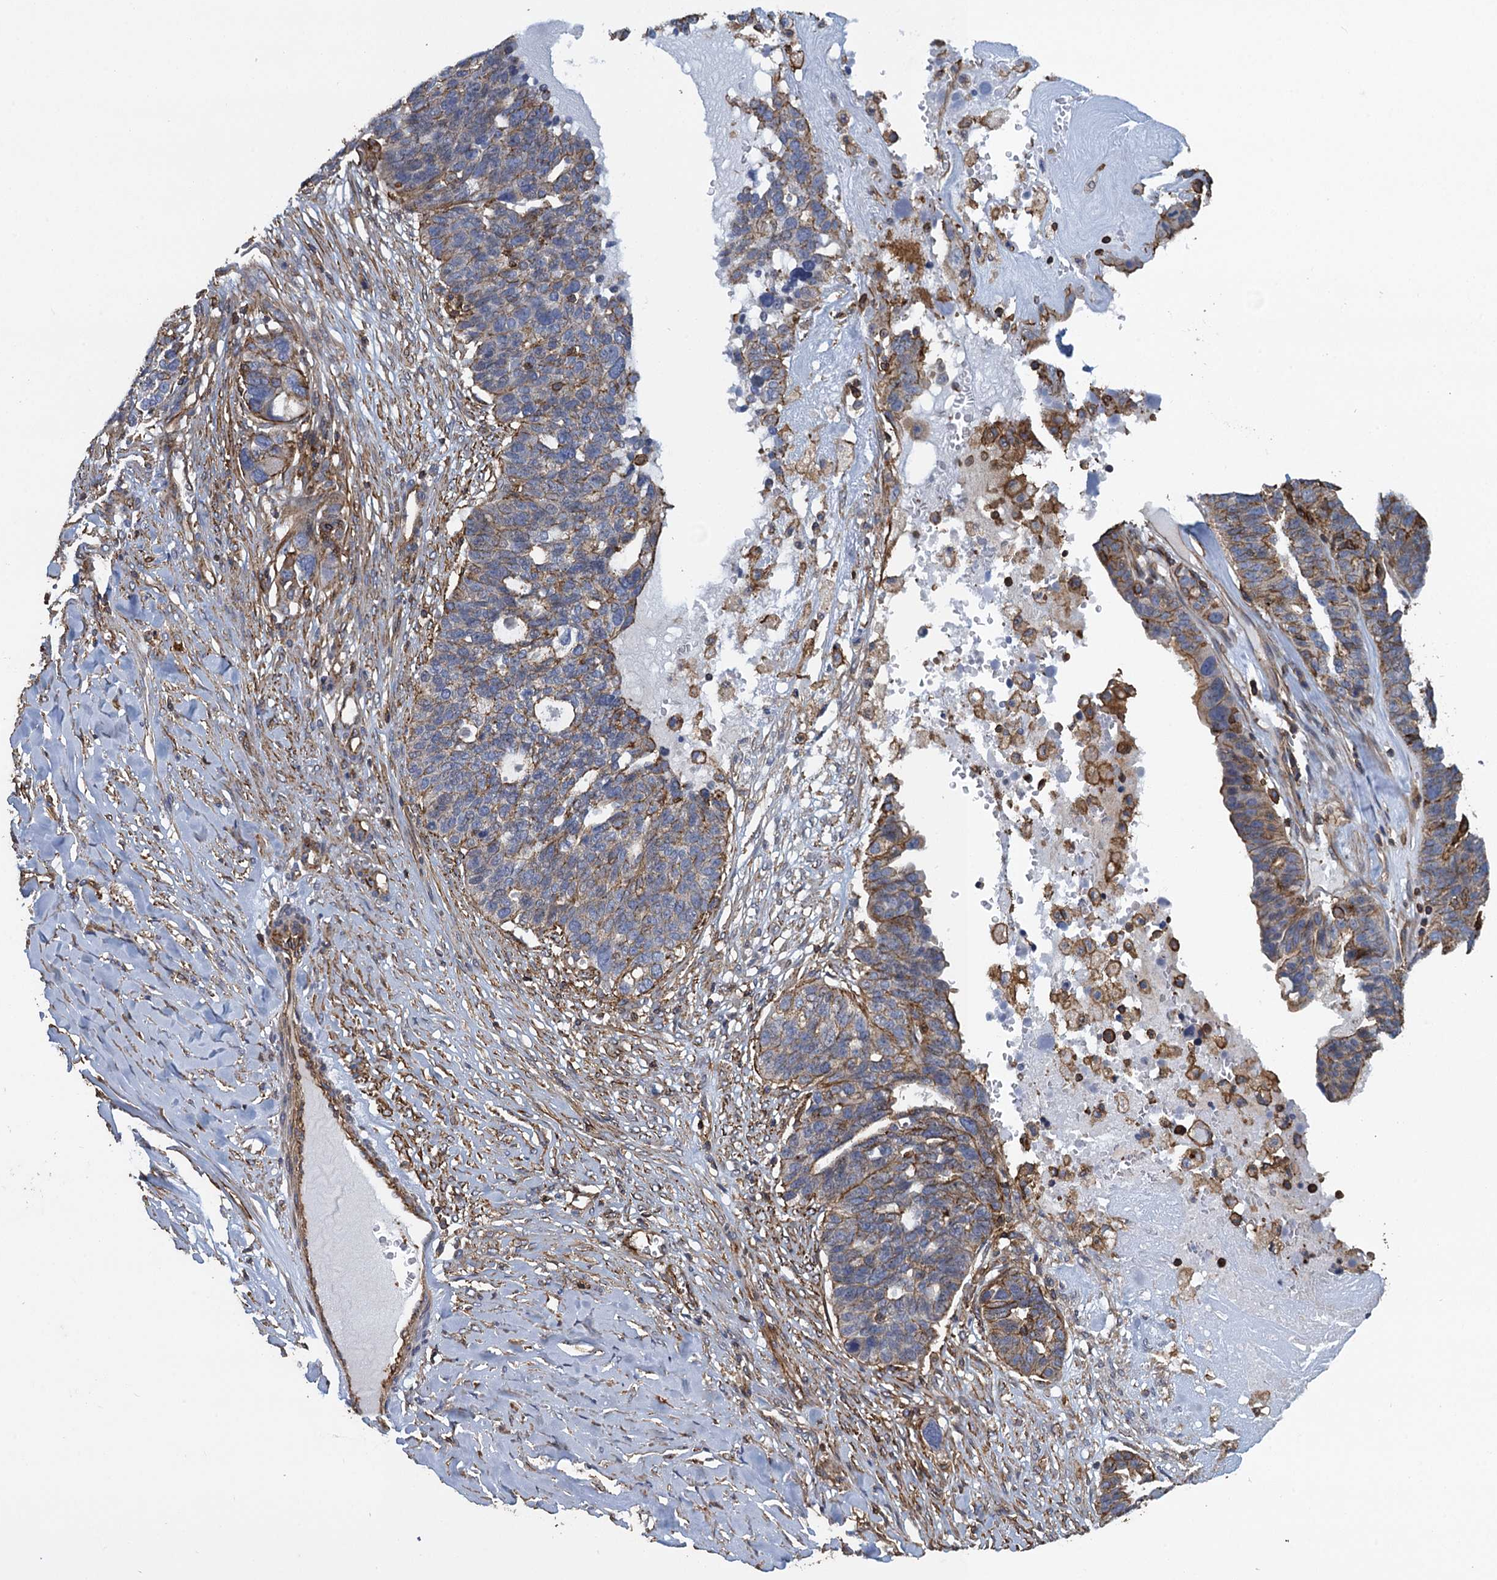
{"staining": {"intensity": "moderate", "quantity": "25%-75%", "location": "cytoplasmic/membranous"}, "tissue": "ovarian cancer", "cell_type": "Tumor cells", "image_type": "cancer", "snomed": [{"axis": "morphology", "description": "Cystadenocarcinoma, serous, NOS"}, {"axis": "topography", "description": "Ovary"}], "caption": "Serous cystadenocarcinoma (ovarian) stained with a brown dye reveals moderate cytoplasmic/membranous positive expression in approximately 25%-75% of tumor cells.", "gene": "PROSER2", "patient": {"sex": "female", "age": 59}}